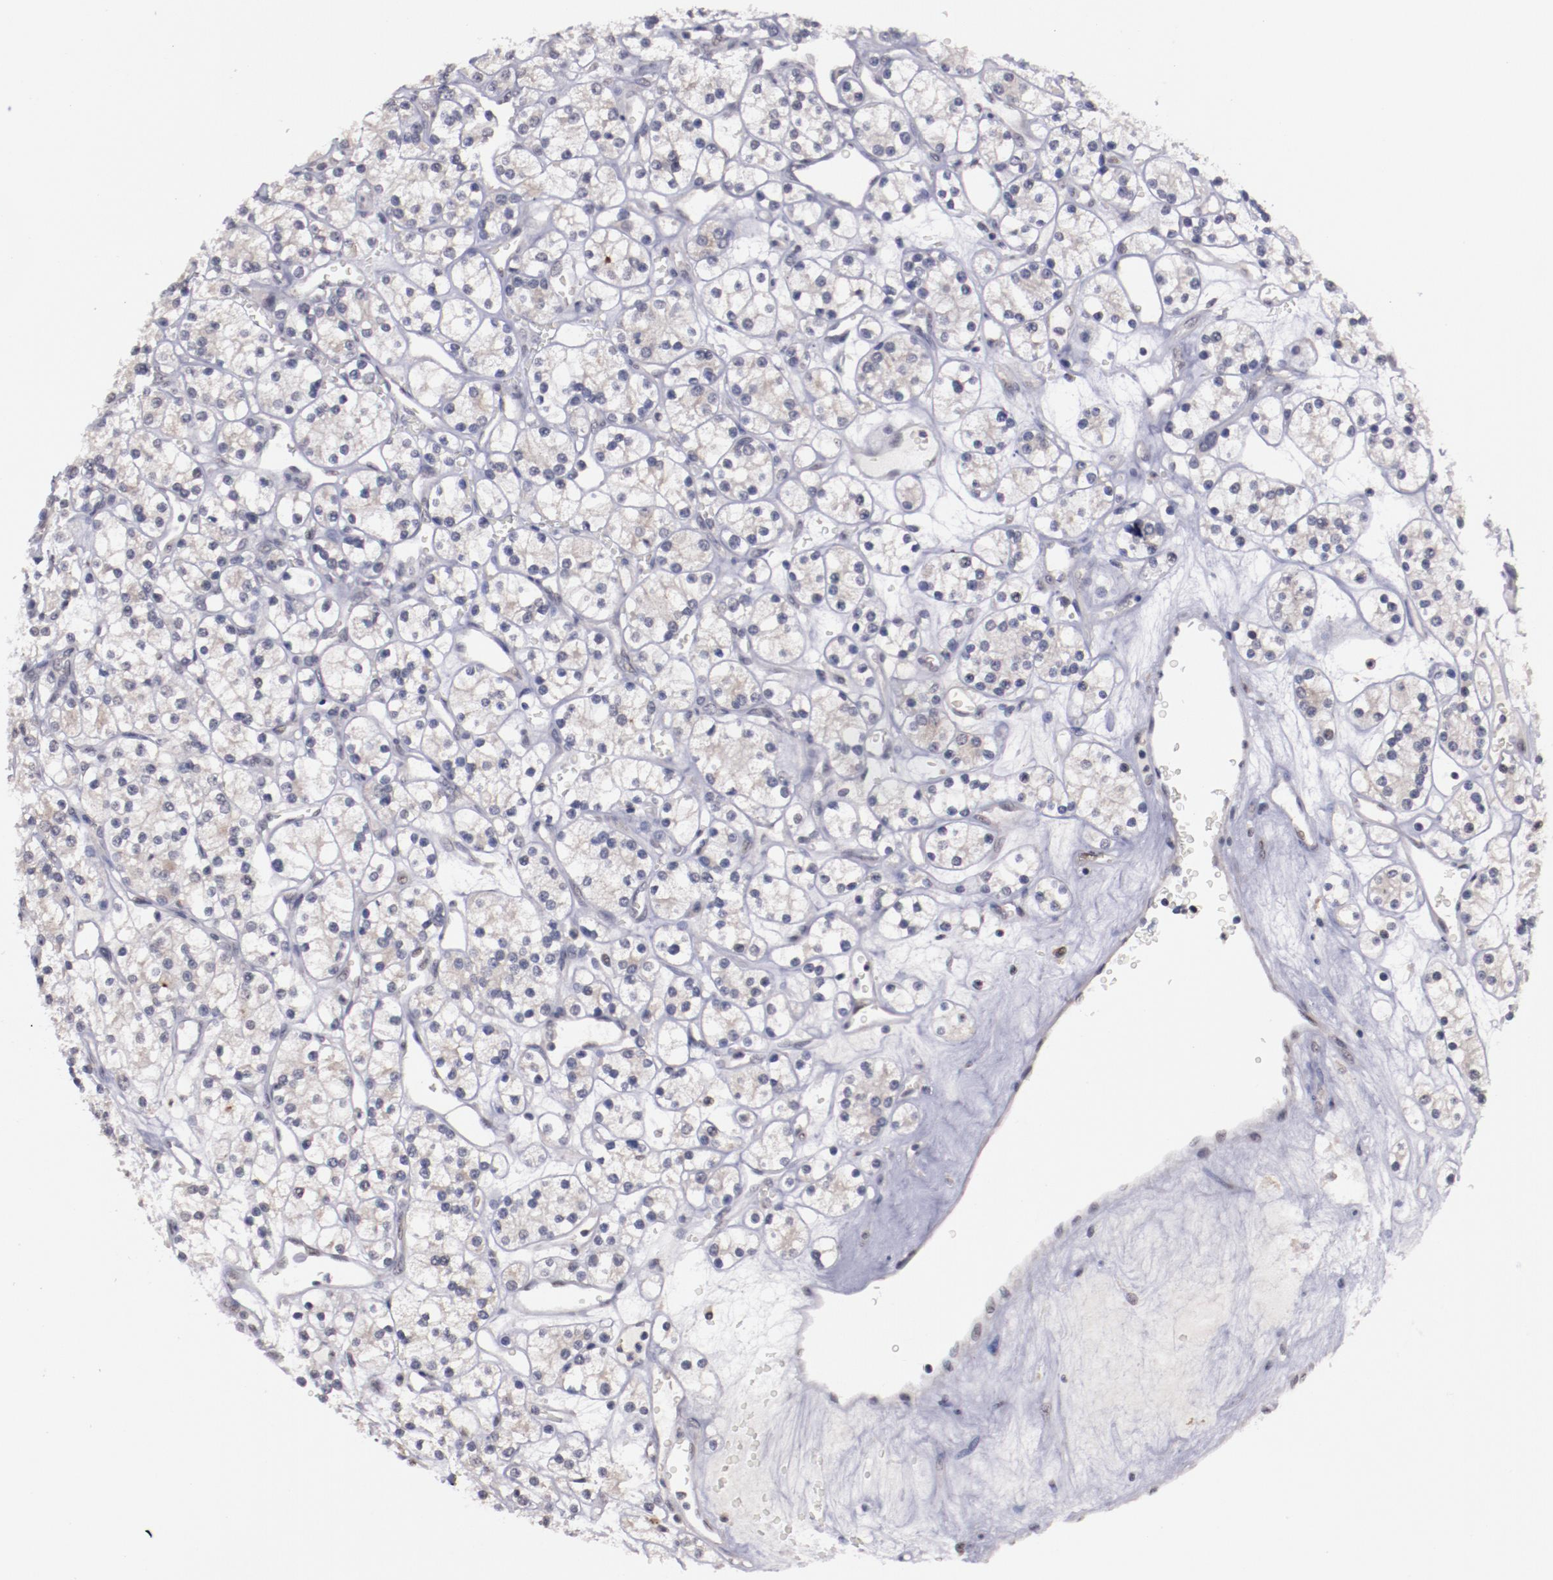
{"staining": {"intensity": "negative", "quantity": "none", "location": "none"}, "tissue": "renal cancer", "cell_type": "Tumor cells", "image_type": "cancer", "snomed": [{"axis": "morphology", "description": "Adenocarcinoma, NOS"}, {"axis": "topography", "description": "Kidney"}], "caption": "Immunohistochemistry (IHC) photomicrograph of renal cancer (adenocarcinoma) stained for a protein (brown), which shows no expression in tumor cells.", "gene": "NRXN3", "patient": {"sex": "female", "age": 62}}